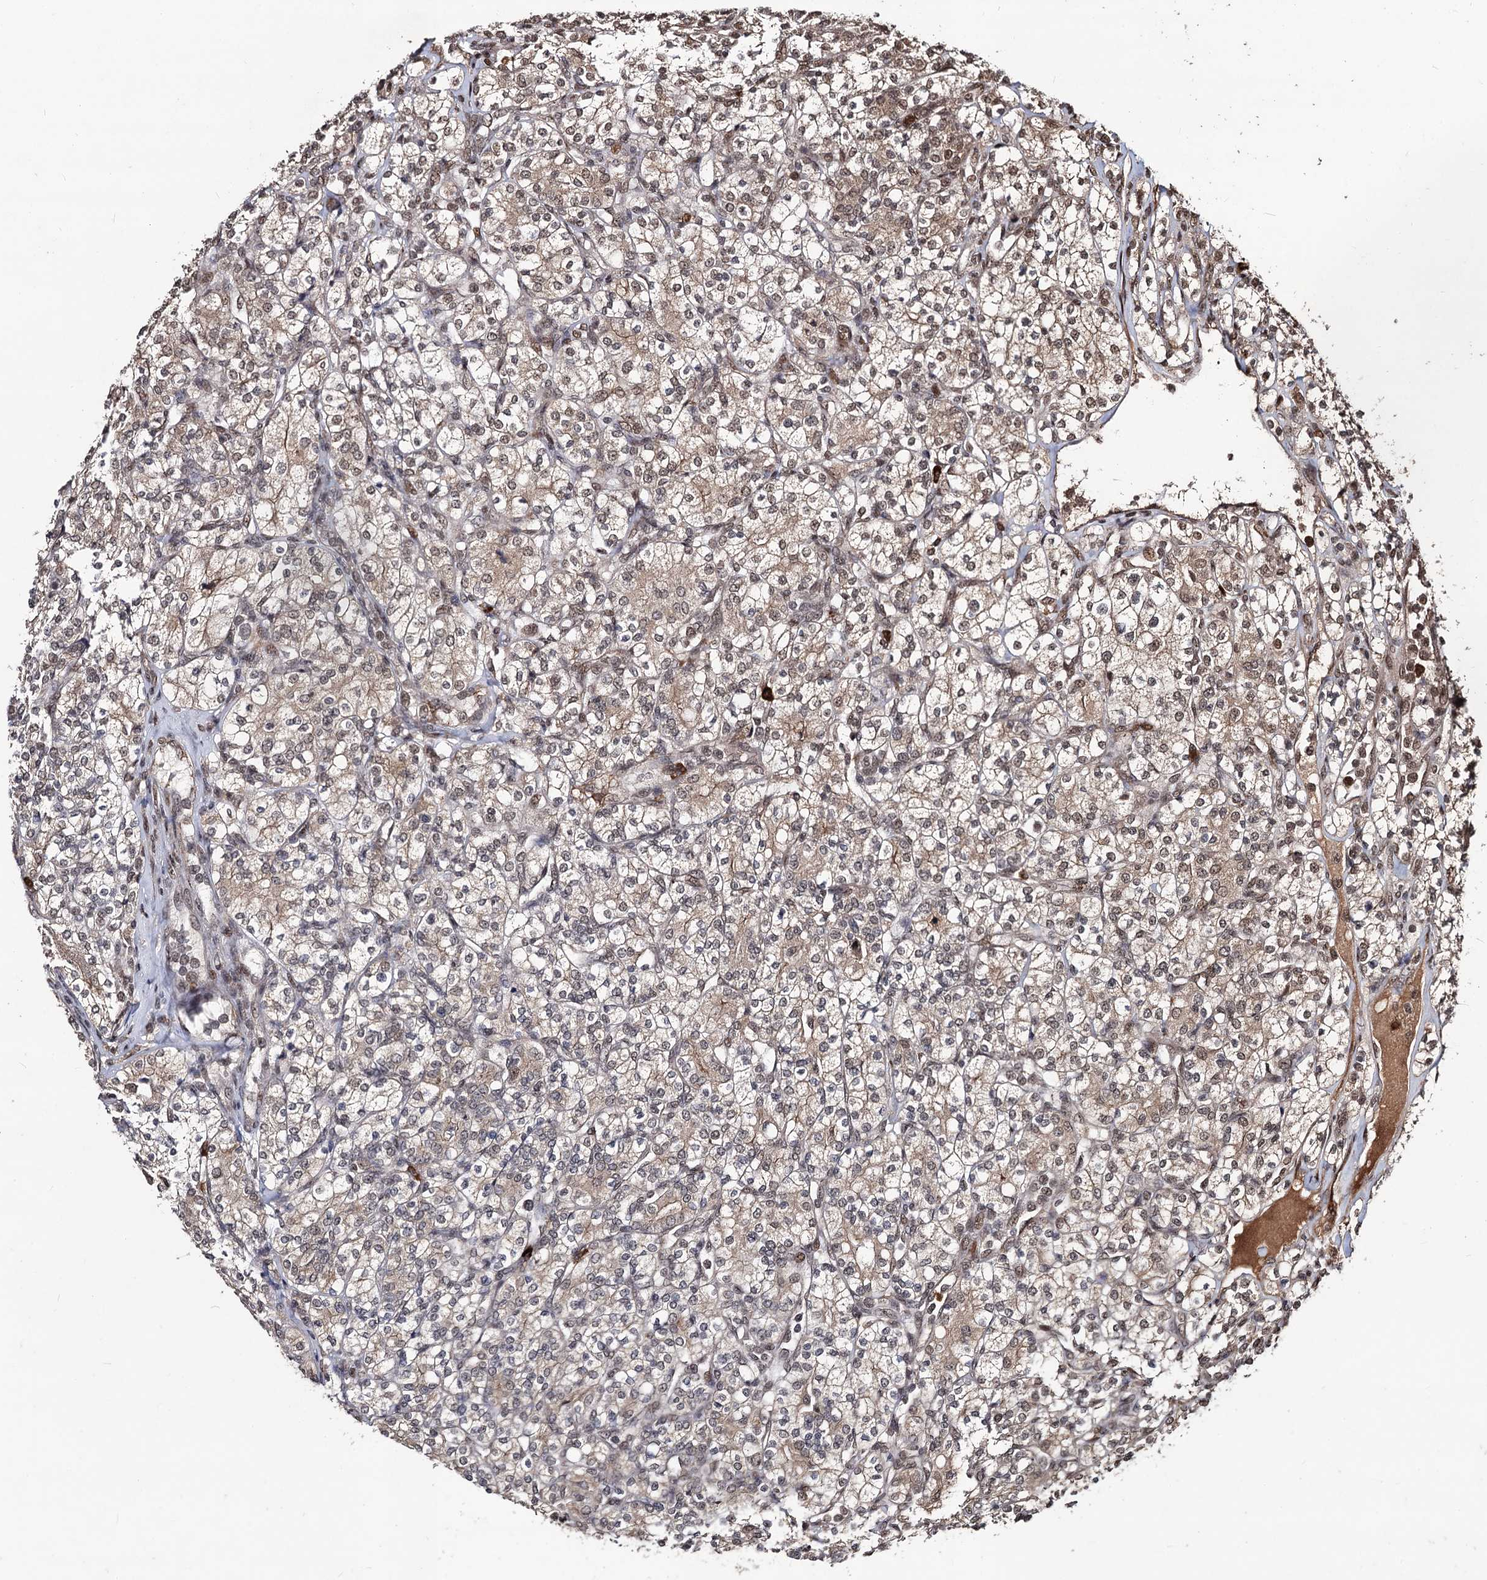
{"staining": {"intensity": "moderate", "quantity": "25%-75%", "location": "cytoplasmic/membranous,nuclear"}, "tissue": "renal cancer", "cell_type": "Tumor cells", "image_type": "cancer", "snomed": [{"axis": "morphology", "description": "Adenocarcinoma, NOS"}, {"axis": "topography", "description": "Kidney"}], "caption": "Renal adenocarcinoma stained with IHC demonstrates moderate cytoplasmic/membranous and nuclear expression in approximately 25%-75% of tumor cells. The staining was performed using DAB, with brown indicating positive protein expression. Nuclei are stained blue with hematoxylin.", "gene": "SFSWAP", "patient": {"sex": "male", "age": 77}}